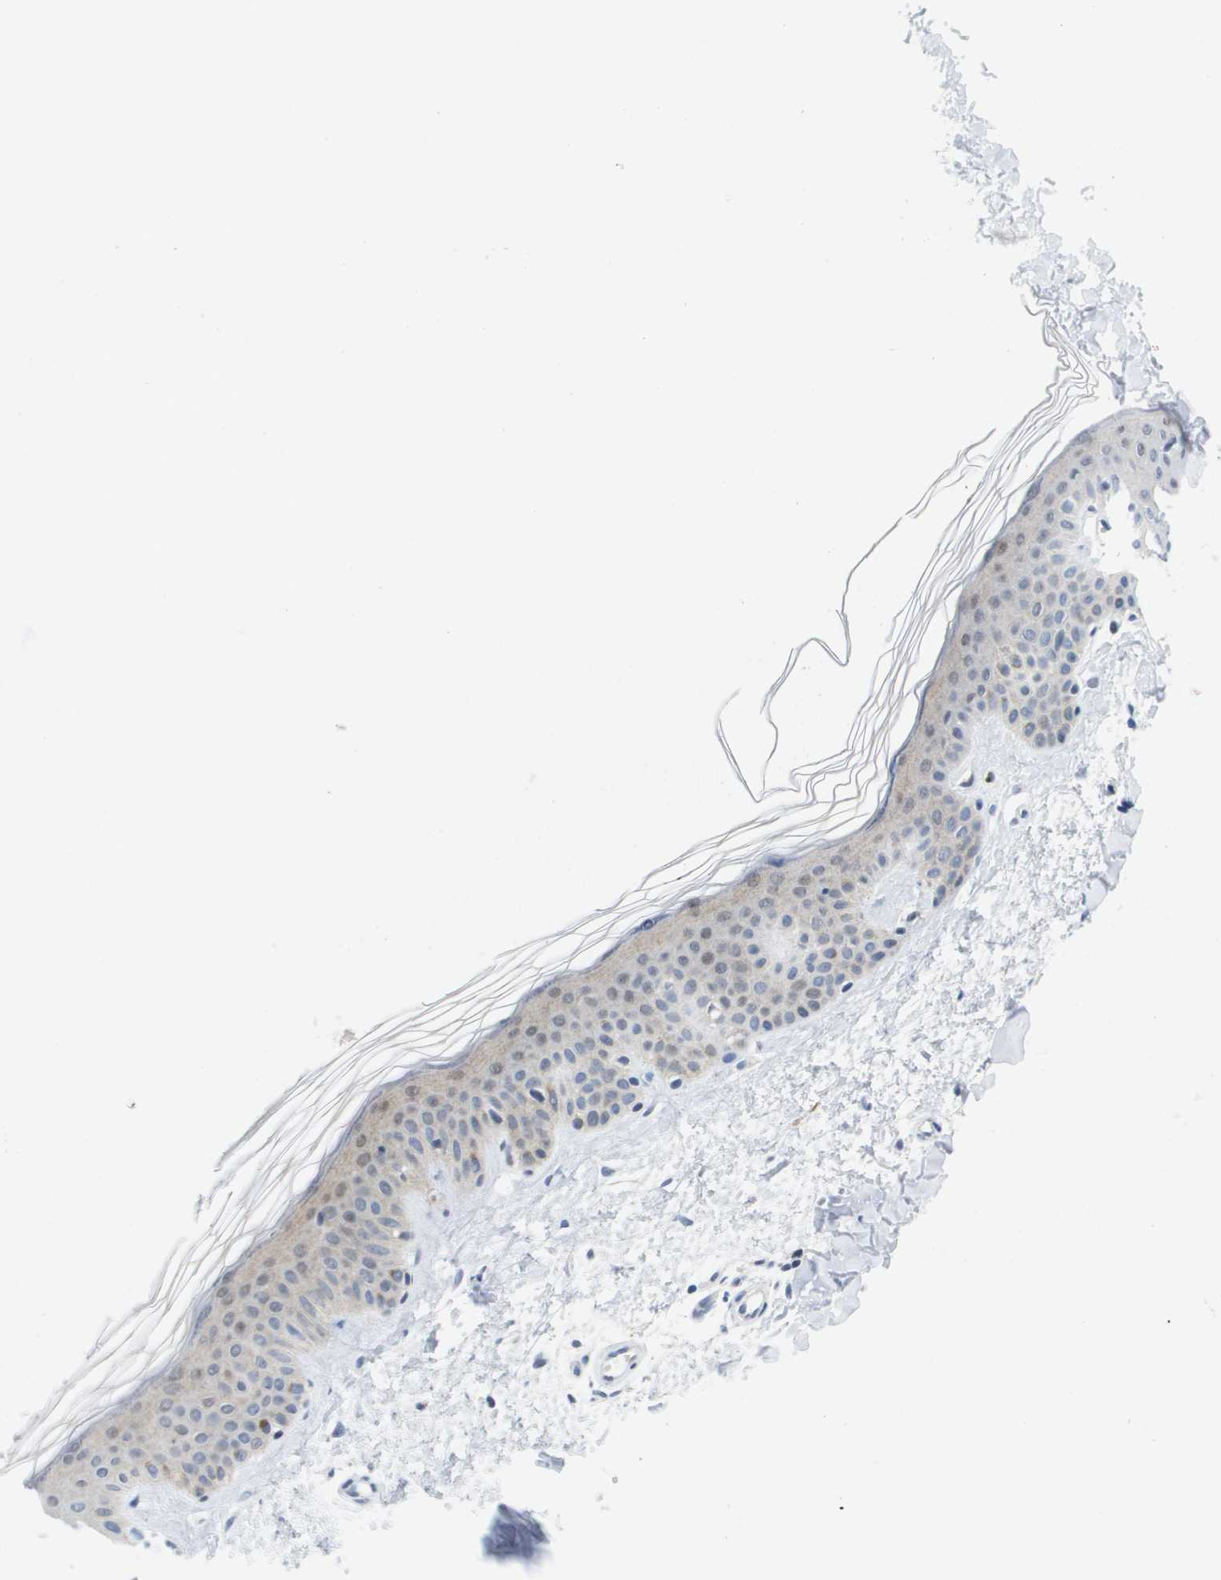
{"staining": {"intensity": "negative", "quantity": "none", "location": "none"}, "tissue": "skin", "cell_type": "Fibroblasts", "image_type": "normal", "snomed": [{"axis": "morphology", "description": "Normal tissue, NOS"}, {"axis": "topography", "description": "Skin"}], "caption": "IHC of unremarkable human skin shows no staining in fibroblasts.", "gene": "FKBP4", "patient": {"sex": "male", "age": 67}}